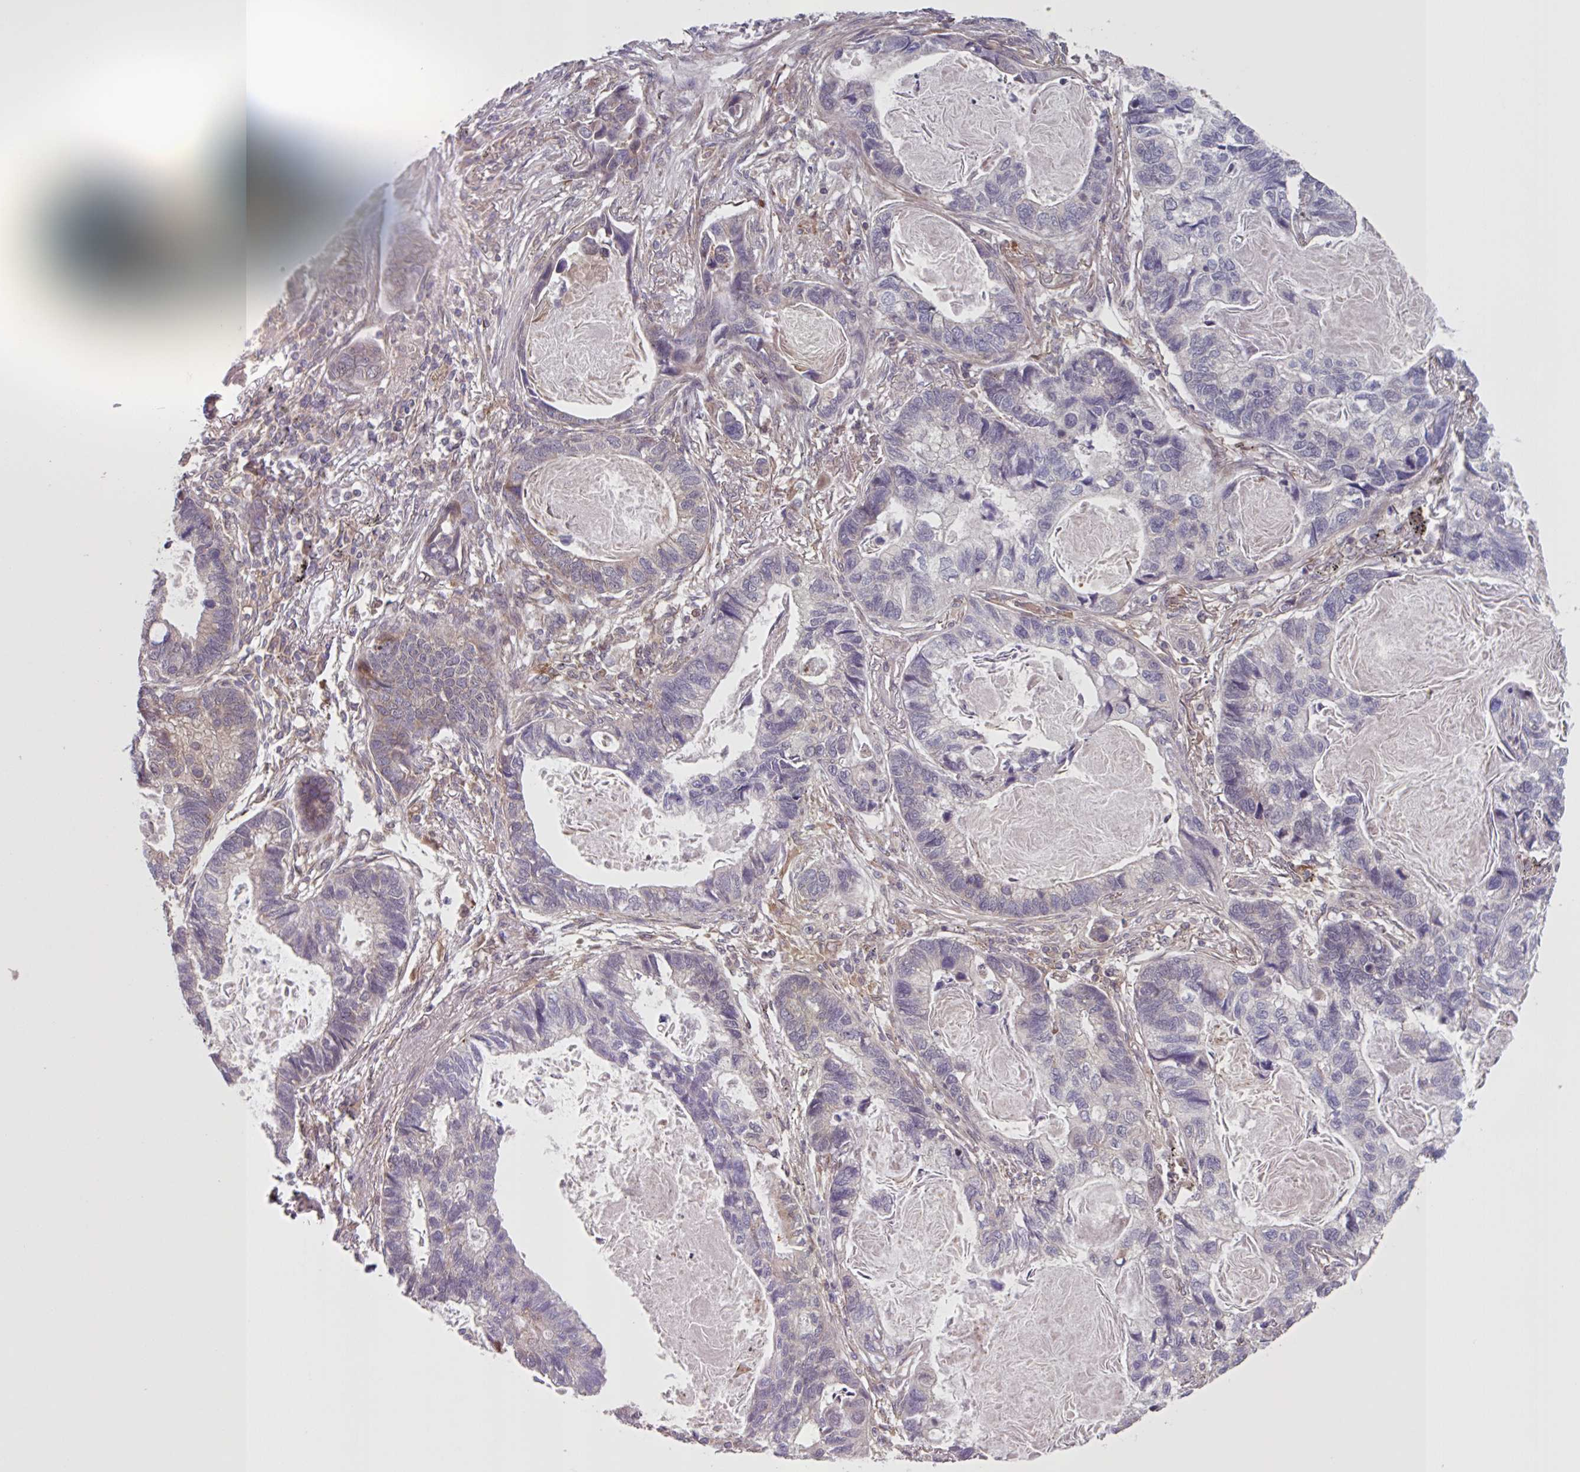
{"staining": {"intensity": "weak", "quantity": "<25%", "location": "cytoplasmic/membranous"}, "tissue": "lung cancer", "cell_type": "Tumor cells", "image_type": "cancer", "snomed": [{"axis": "morphology", "description": "Adenocarcinoma, NOS"}, {"axis": "topography", "description": "Lung"}], "caption": "High power microscopy photomicrograph of an immunohistochemistry image of lung adenocarcinoma, revealing no significant expression in tumor cells. (Immunohistochemistry (ihc), brightfield microscopy, high magnification).", "gene": "CAMLG", "patient": {"sex": "male", "age": 67}}